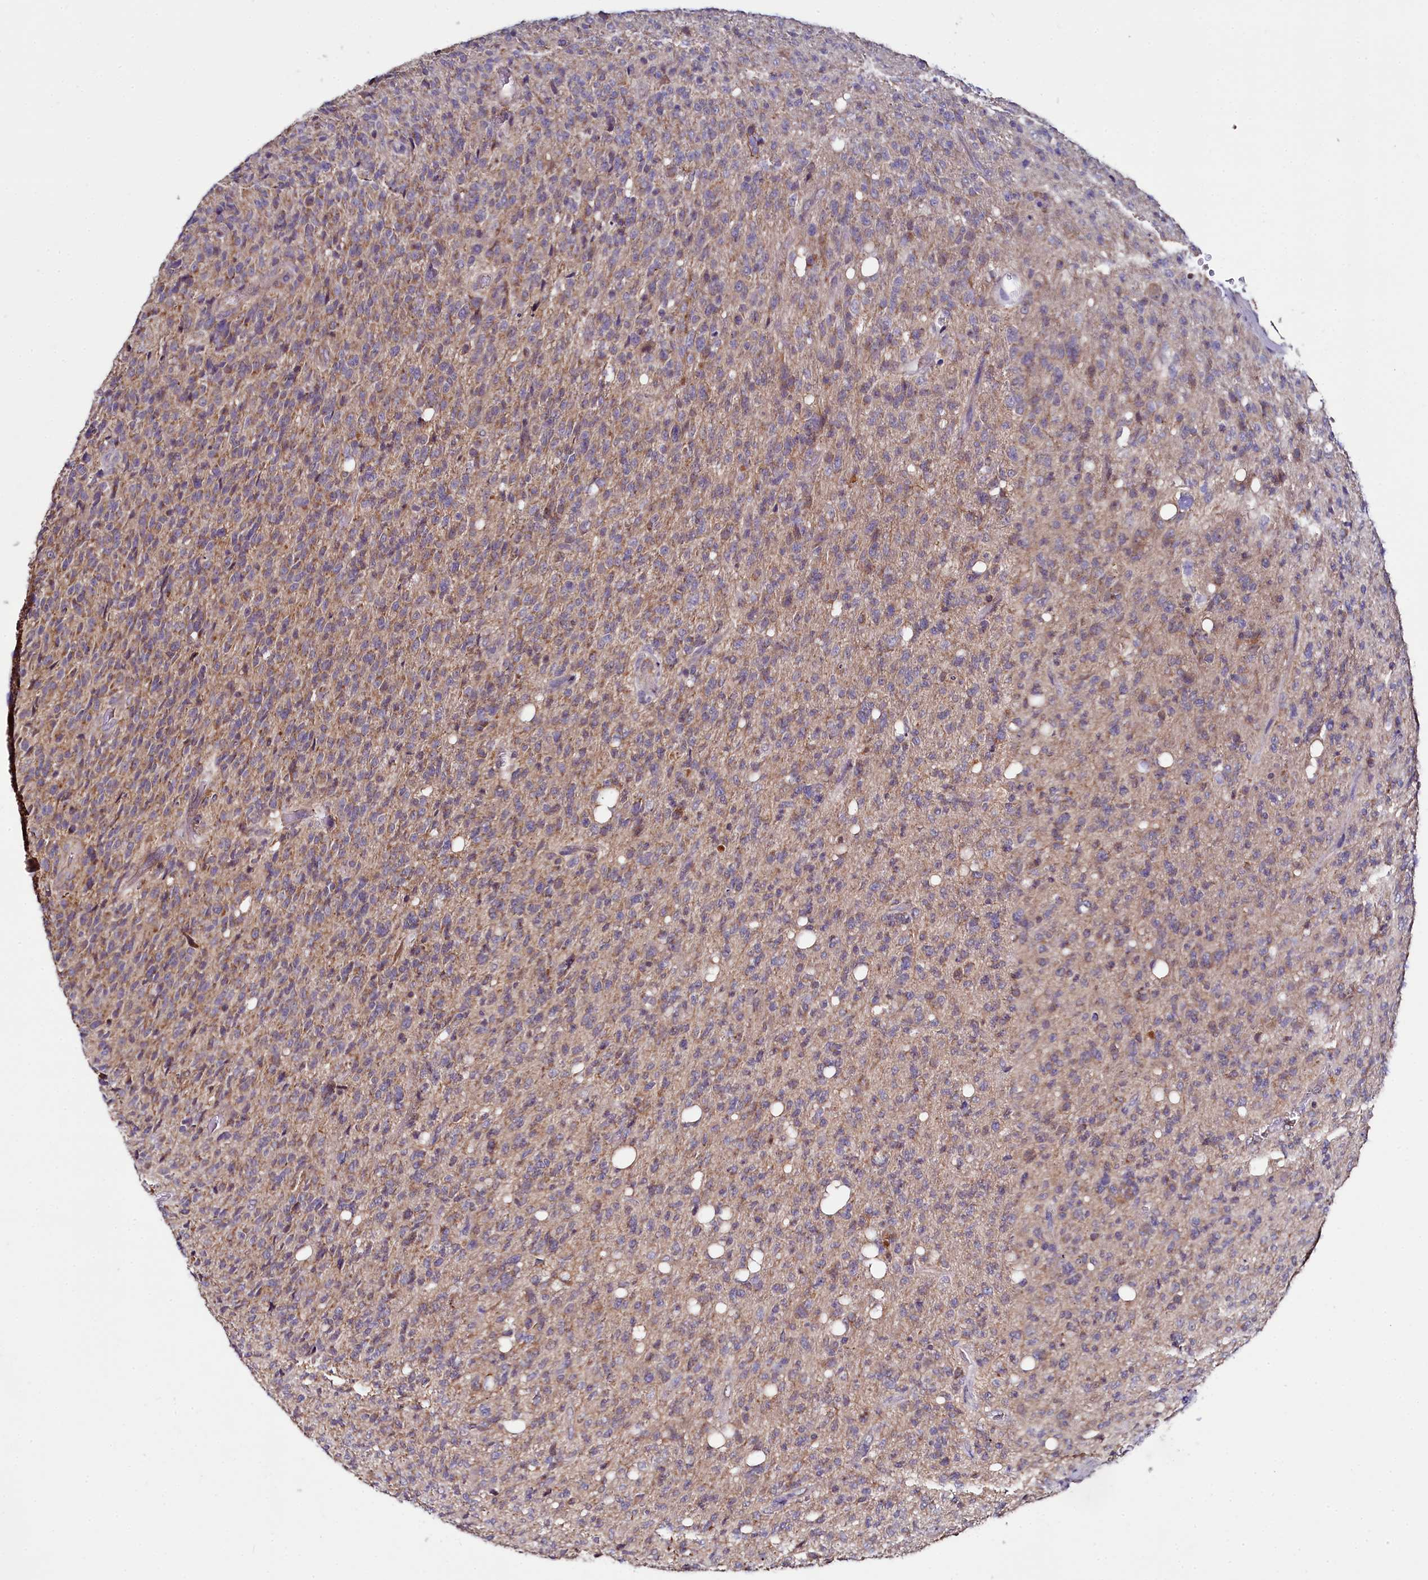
{"staining": {"intensity": "moderate", "quantity": "<25%", "location": "cytoplasmic/membranous"}, "tissue": "glioma", "cell_type": "Tumor cells", "image_type": "cancer", "snomed": [{"axis": "morphology", "description": "Glioma, malignant, High grade"}, {"axis": "topography", "description": "Brain"}], "caption": "The immunohistochemical stain shows moderate cytoplasmic/membranous expression in tumor cells of glioma tissue. The protein of interest is shown in brown color, while the nuclei are stained blue.", "gene": "MRPL57", "patient": {"sex": "female", "age": 57}}